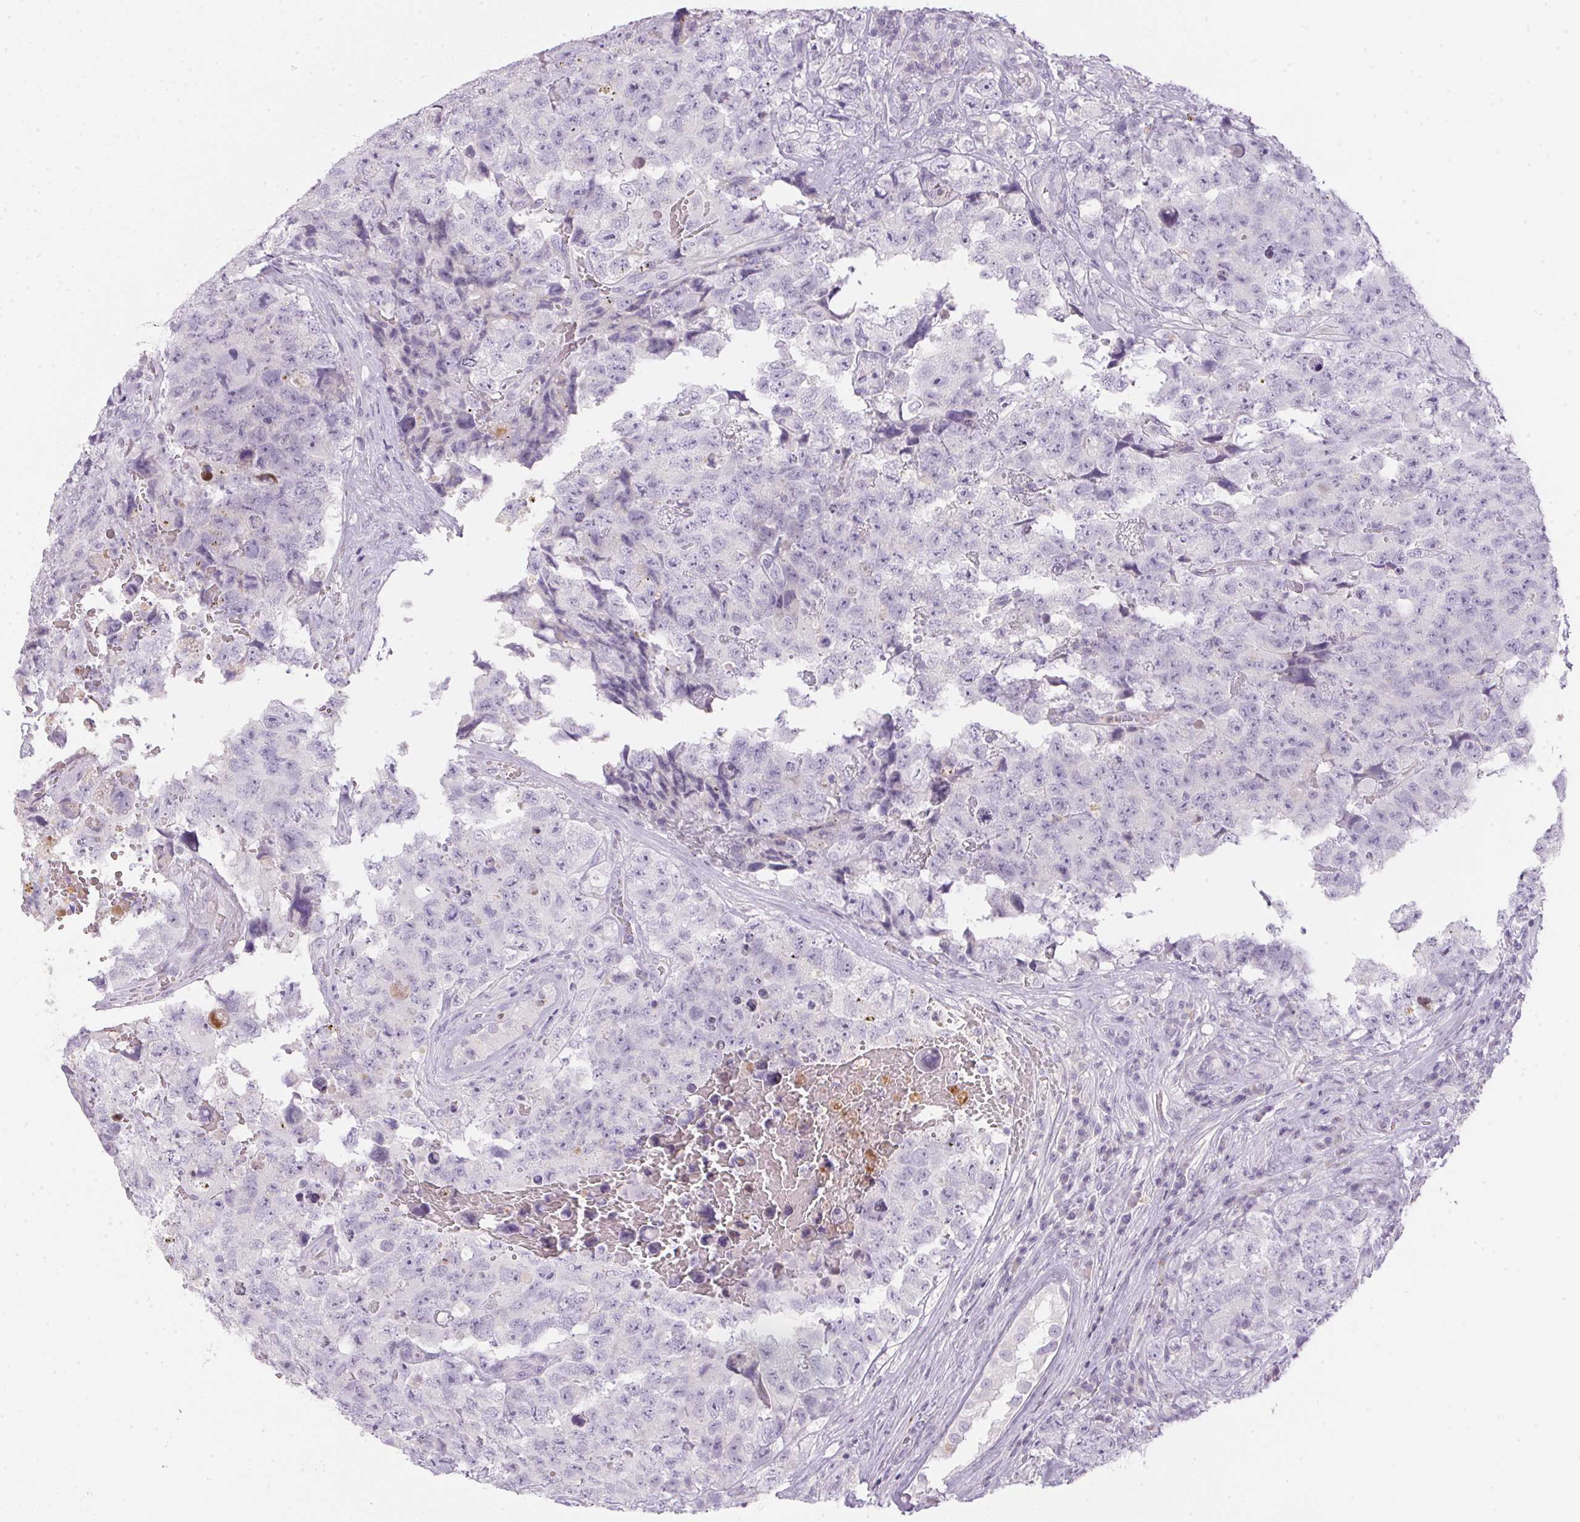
{"staining": {"intensity": "negative", "quantity": "none", "location": "none"}, "tissue": "testis cancer", "cell_type": "Tumor cells", "image_type": "cancer", "snomed": [{"axis": "morphology", "description": "Carcinoma, Embryonal, NOS"}, {"axis": "topography", "description": "Testis"}], "caption": "Protein analysis of testis cancer (embryonal carcinoma) exhibits no significant expression in tumor cells.", "gene": "ECPAS", "patient": {"sex": "male", "age": 18}}